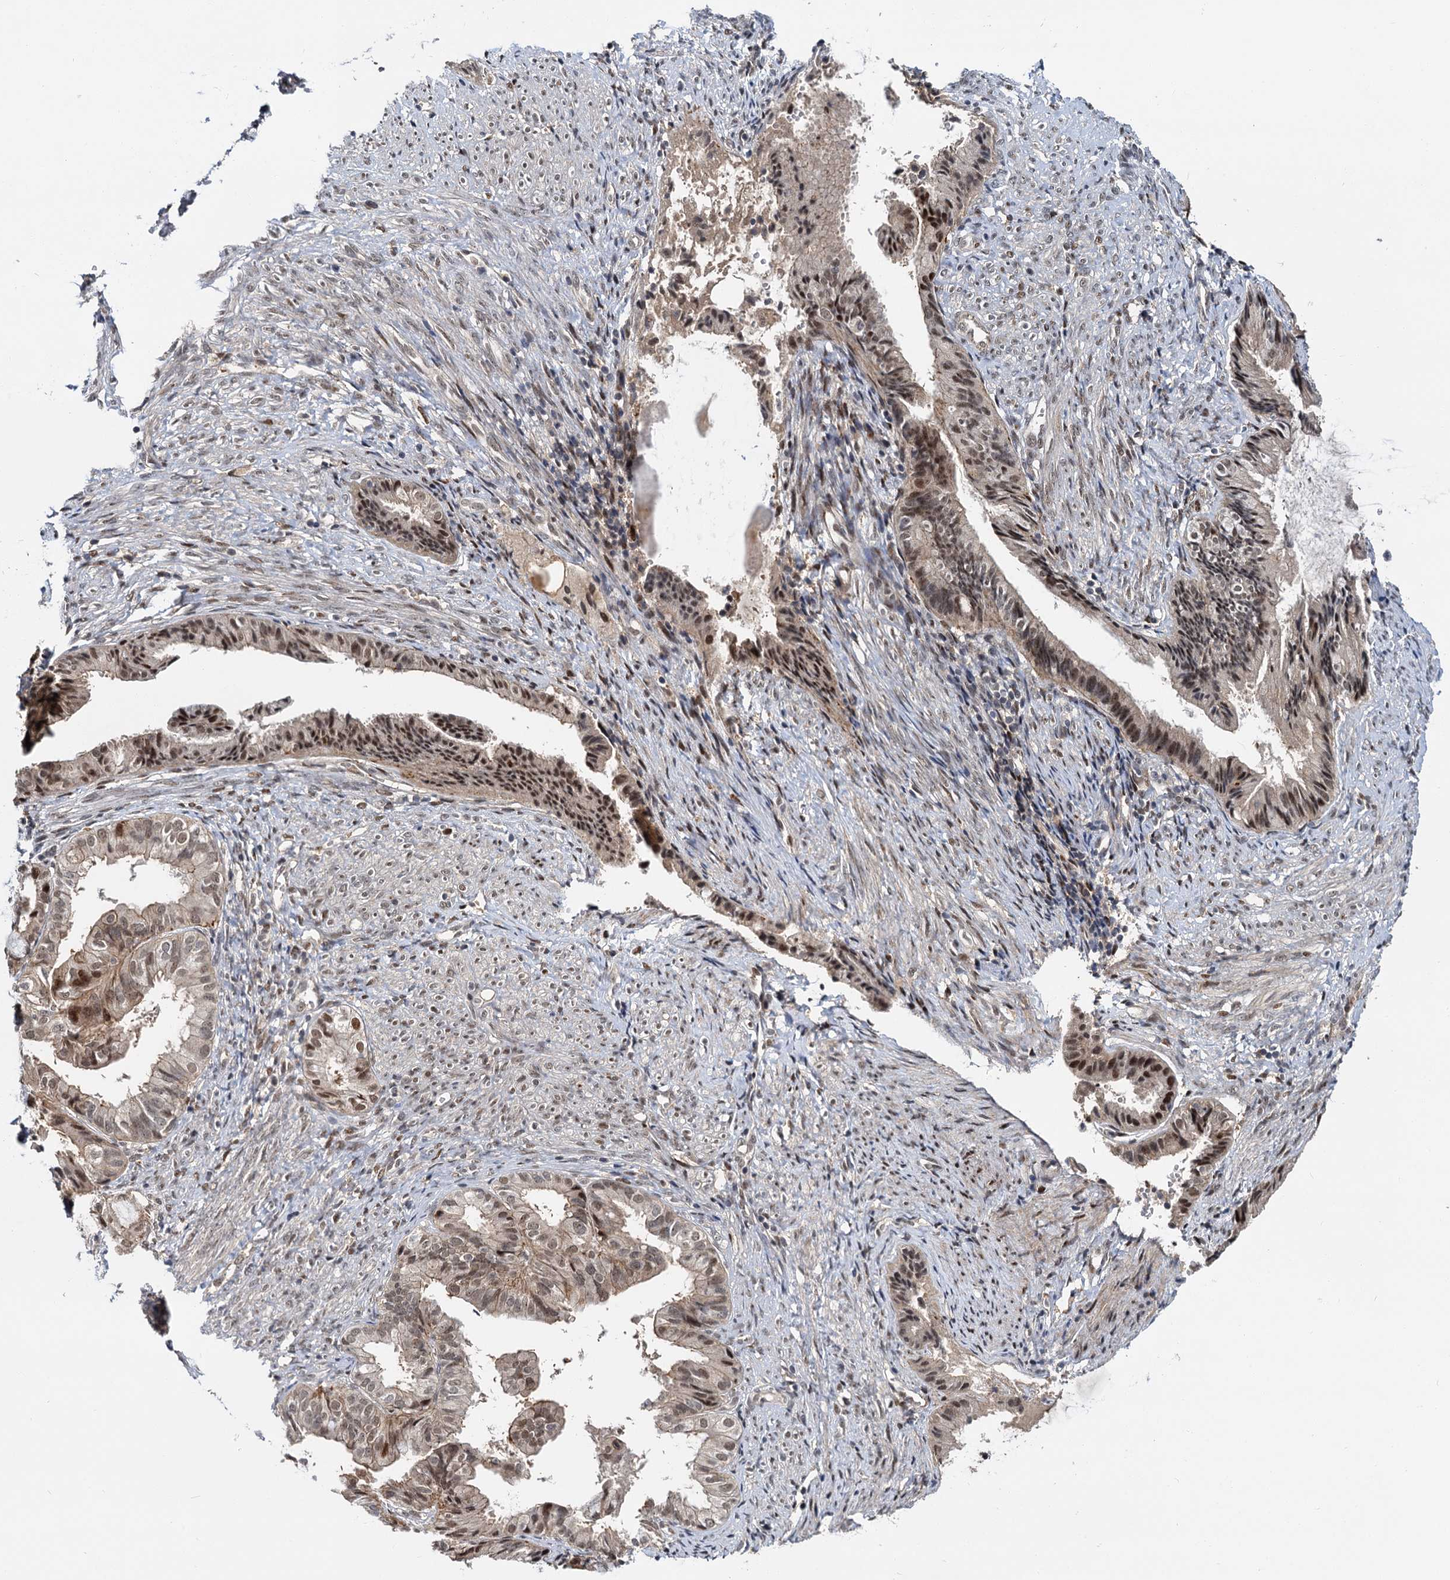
{"staining": {"intensity": "moderate", "quantity": "<25%", "location": "nuclear"}, "tissue": "endometrial cancer", "cell_type": "Tumor cells", "image_type": "cancer", "snomed": [{"axis": "morphology", "description": "Adenocarcinoma, NOS"}, {"axis": "topography", "description": "Endometrium"}], "caption": "Endometrial cancer tissue reveals moderate nuclear positivity in about <25% of tumor cells, visualized by immunohistochemistry.", "gene": "MBD6", "patient": {"sex": "female", "age": 86}}